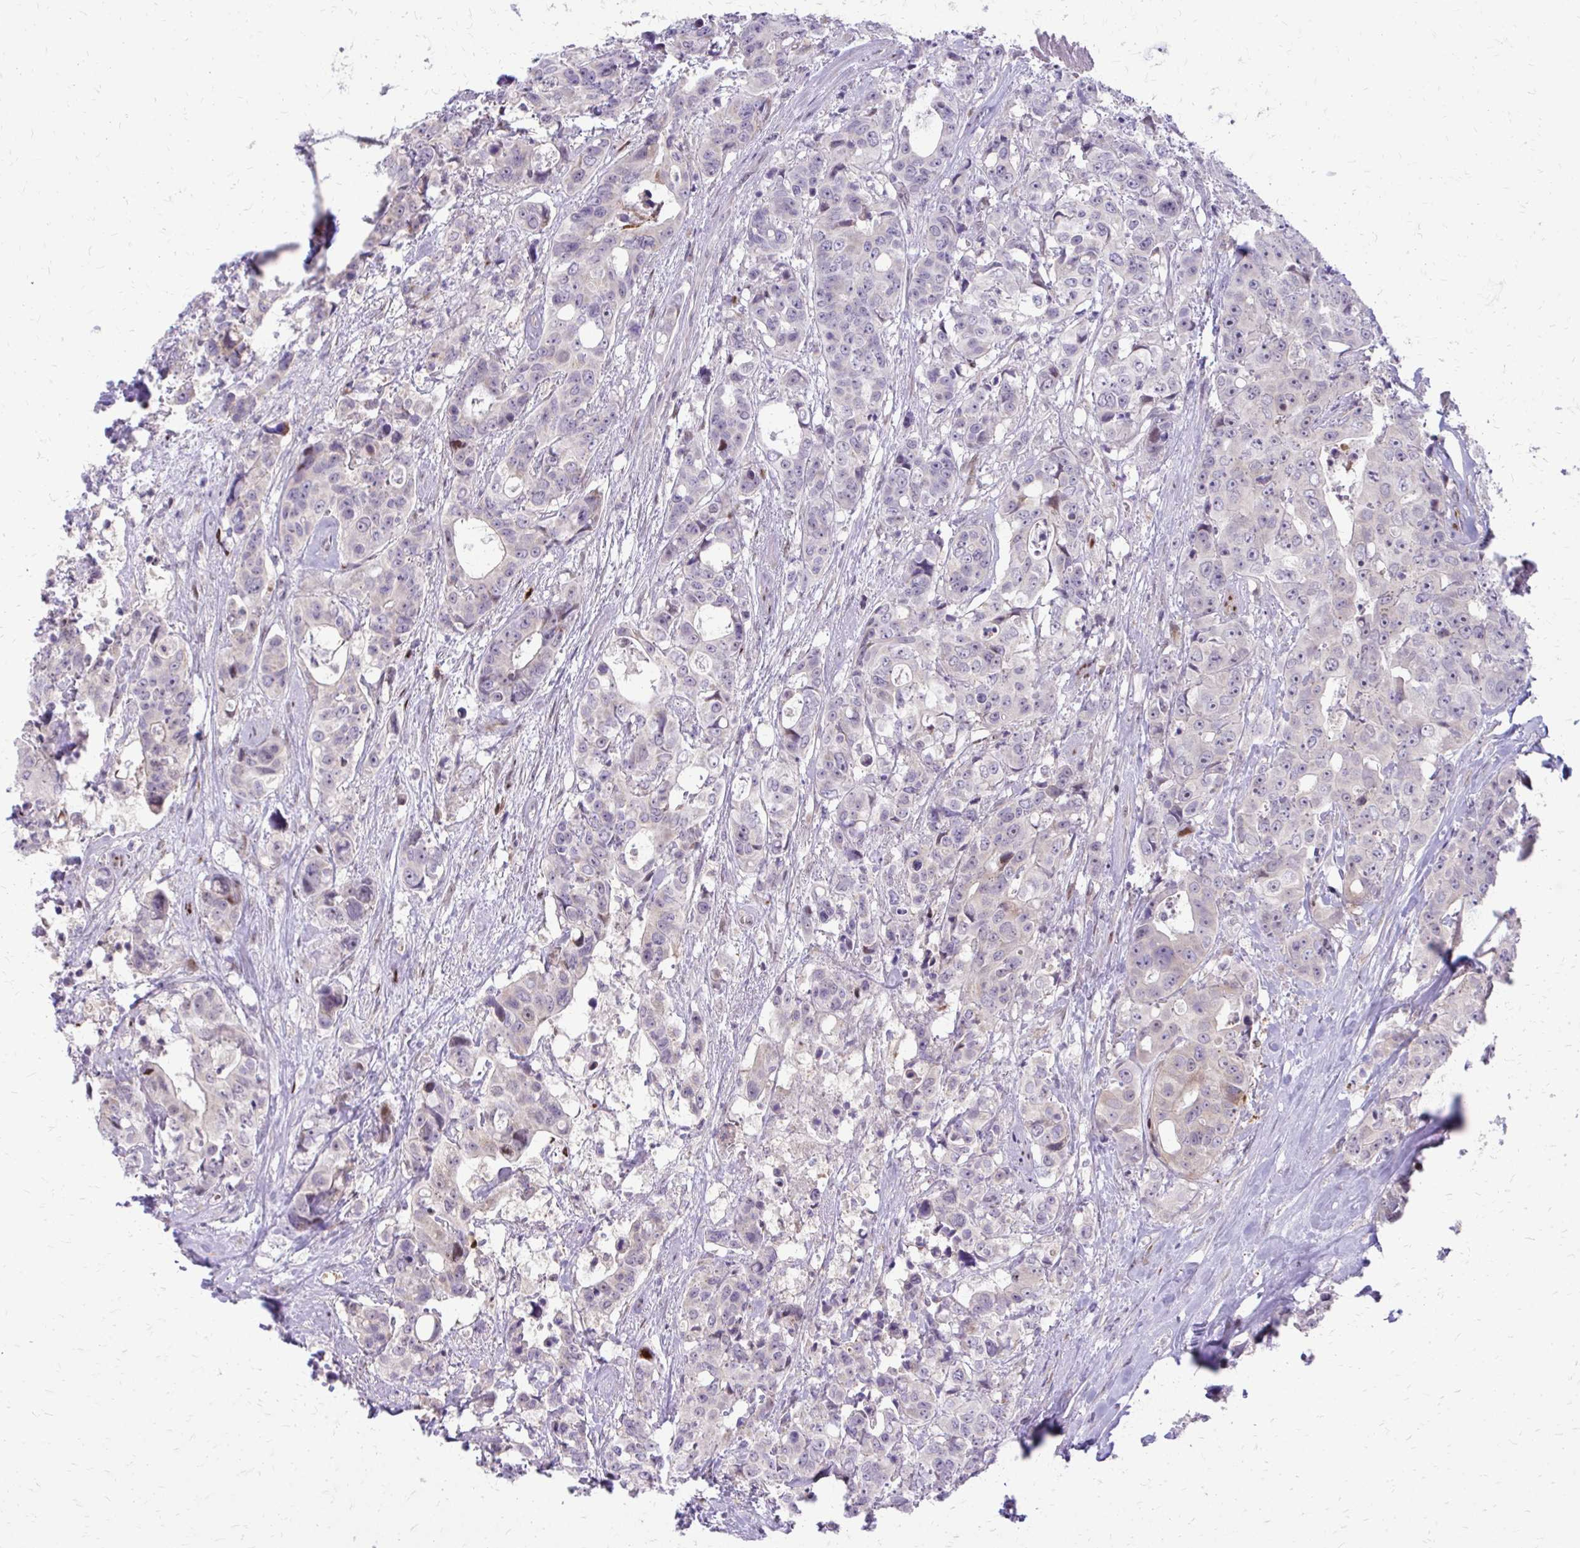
{"staining": {"intensity": "negative", "quantity": "none", "location": "none"}, "tissue": "colorectal cancer", "cell_type": "Tumor cells", "image_type": "cancer", "snomed": [{"axis": "morphology", "description": "Adenocarcinoma, NOS"}, {"axis": "topography", "description": "Rectum"}], "caption": "This is an IHC photomicrograph of human colorectal cancer. There is no expression in tumor cells.", "gene": "PPDPFL", "patient": {"sex": "female", "age": 62}}